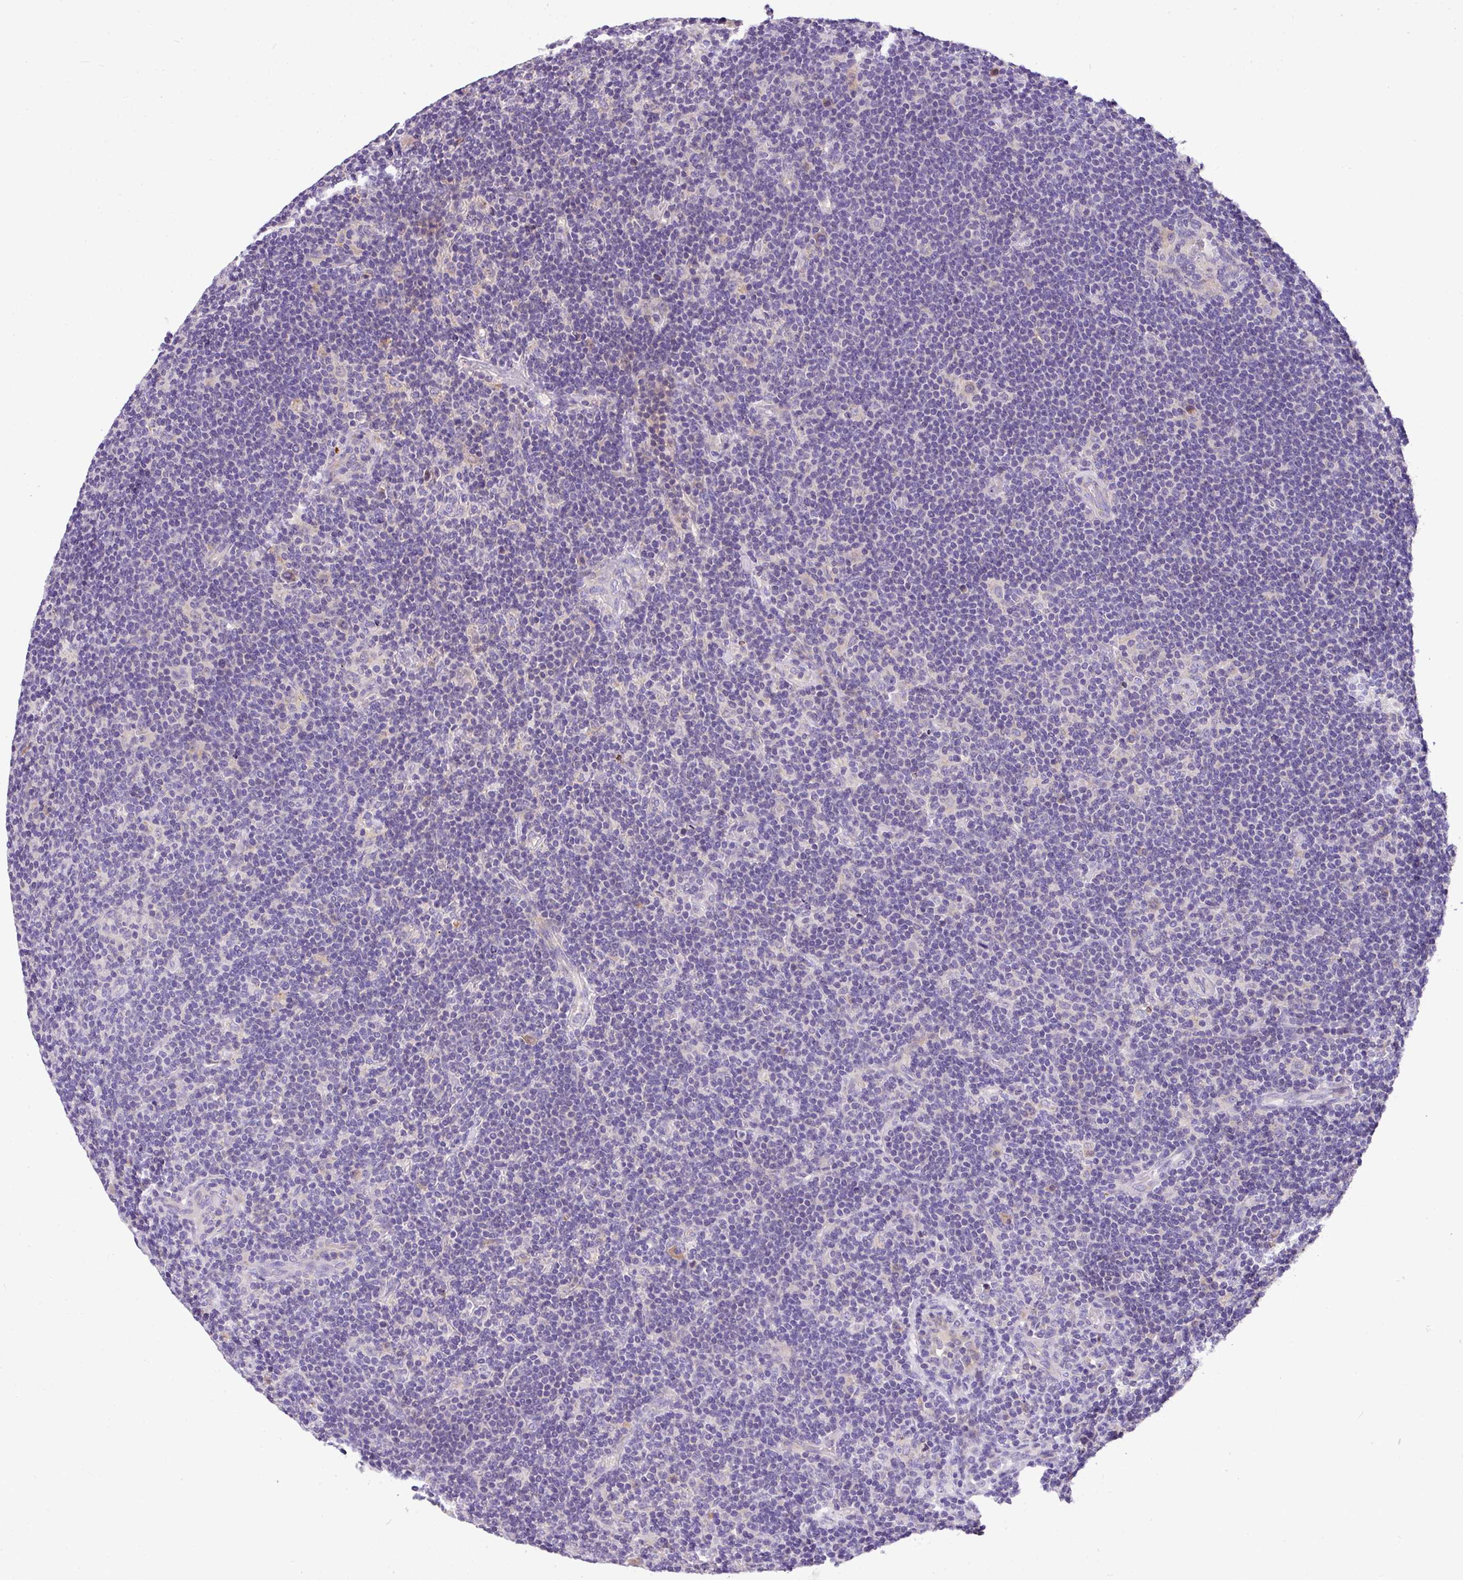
{"staining": {"intensity": "negative", "quantity": "none", "location": "none"}, "tissue": "lymphoma", "cell_type": "Tumor cells", "image_type": "cancer", "snomed": [{"axis": "morphology", "description": "Hodgkin's disease, NOS"}, {"axis": "topography", "description": "Lymph node"}], "caption": "Hodgkin's disease stained for a protein using immunohistochemistry exhibits no expression tumor cells.", "gene": "ANXA2R", "patient": {"sex": "female", "age": 57}}